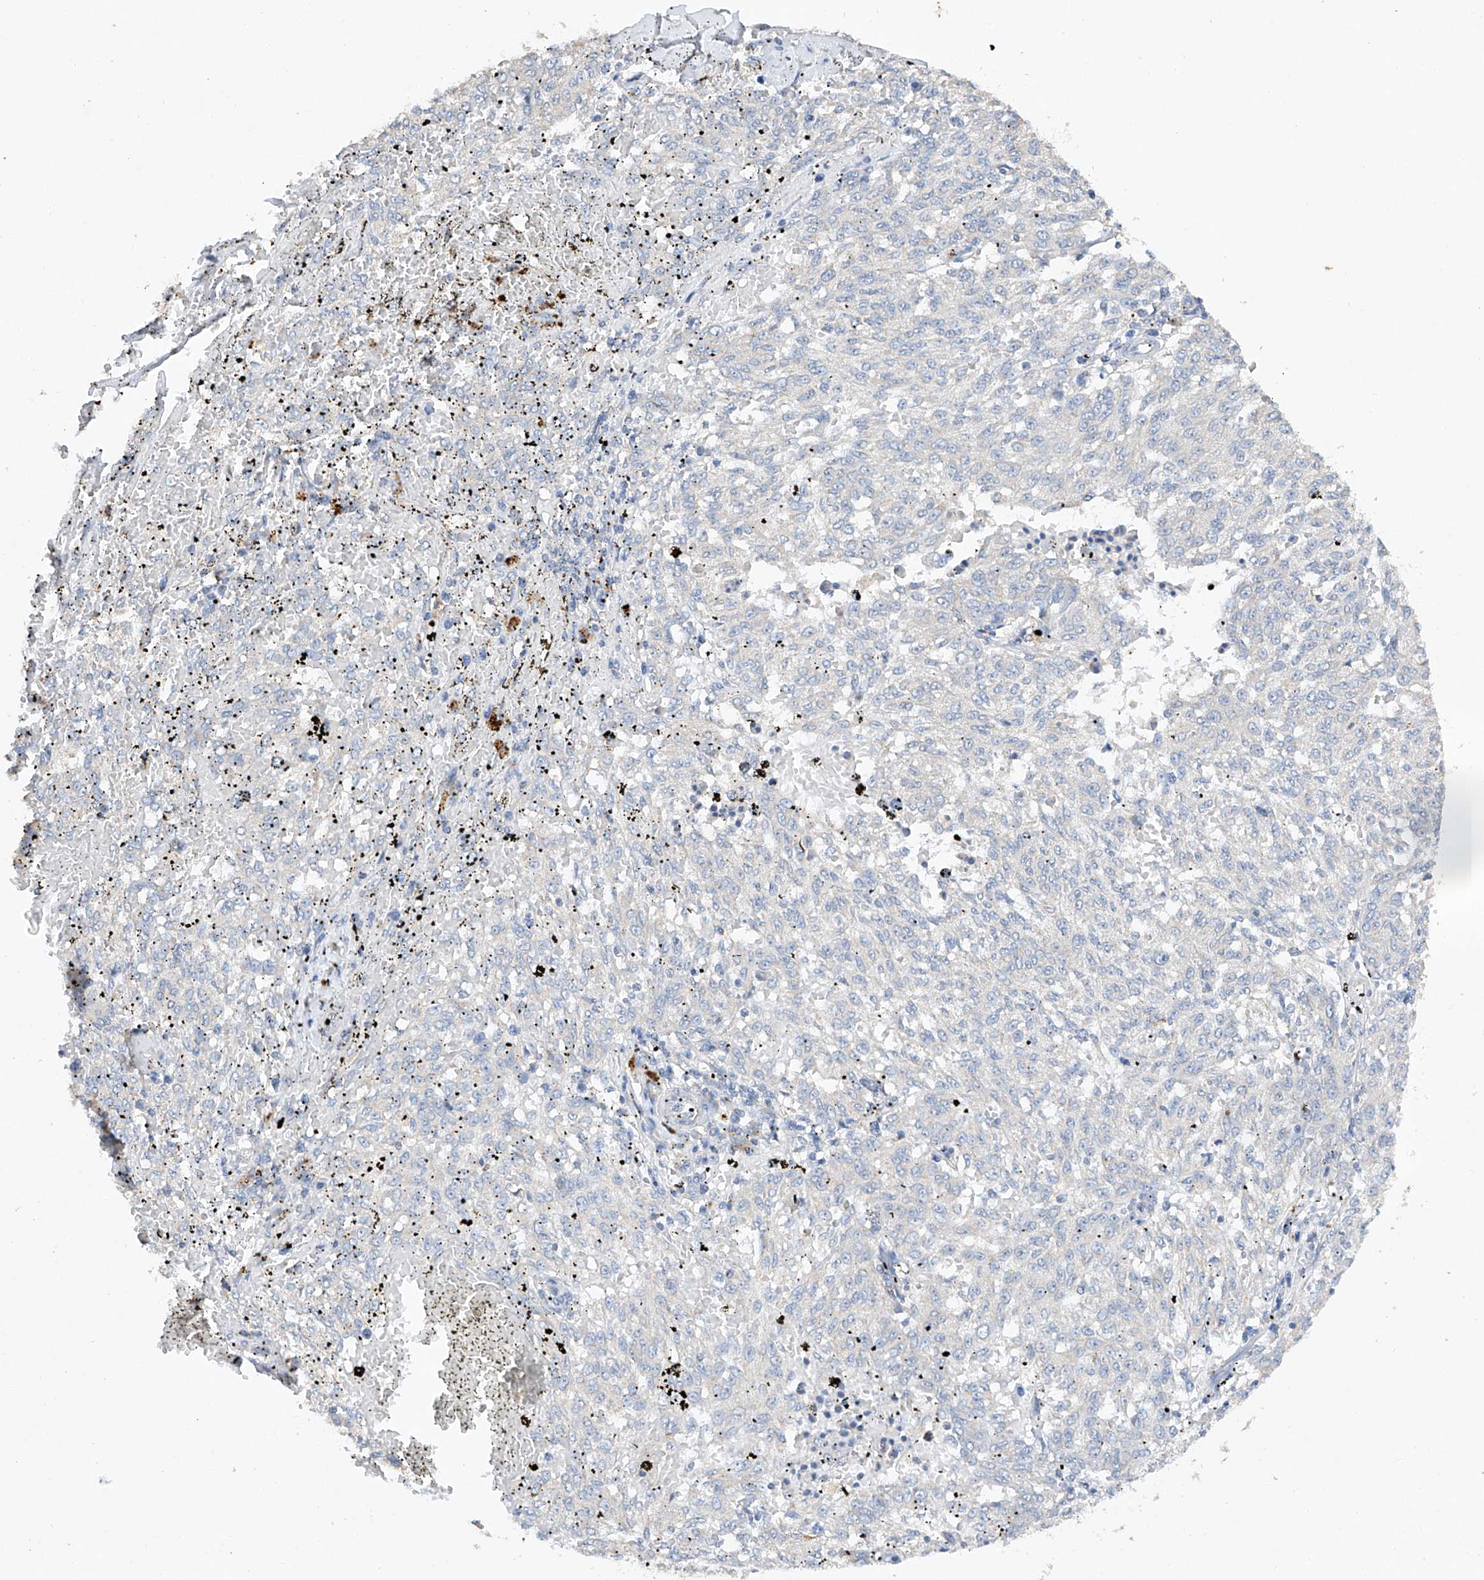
{"staining": {"intensity": "negative", "quantity": "none", "location": "none"}, "tissue": "melanoma", "cell_type": "Tumor cells", "image_type": "cancer", "snomed": [{"axis": "morphology", "description": "Malignant melanoma, NOS"}, {"axis": "topography", "description": "Skin"}], "caption": "Protein analysis of melanoma displays no significant positivity in tumor cells. Brightfield microscopy of immunohistochemistry stained with DAB (3,3'-diaminobenzidine) (brown) and hematoxylin (blue), captured at high magnification.", "gene": "AMD1", "patient": {"sex": "female", "age": 72}}